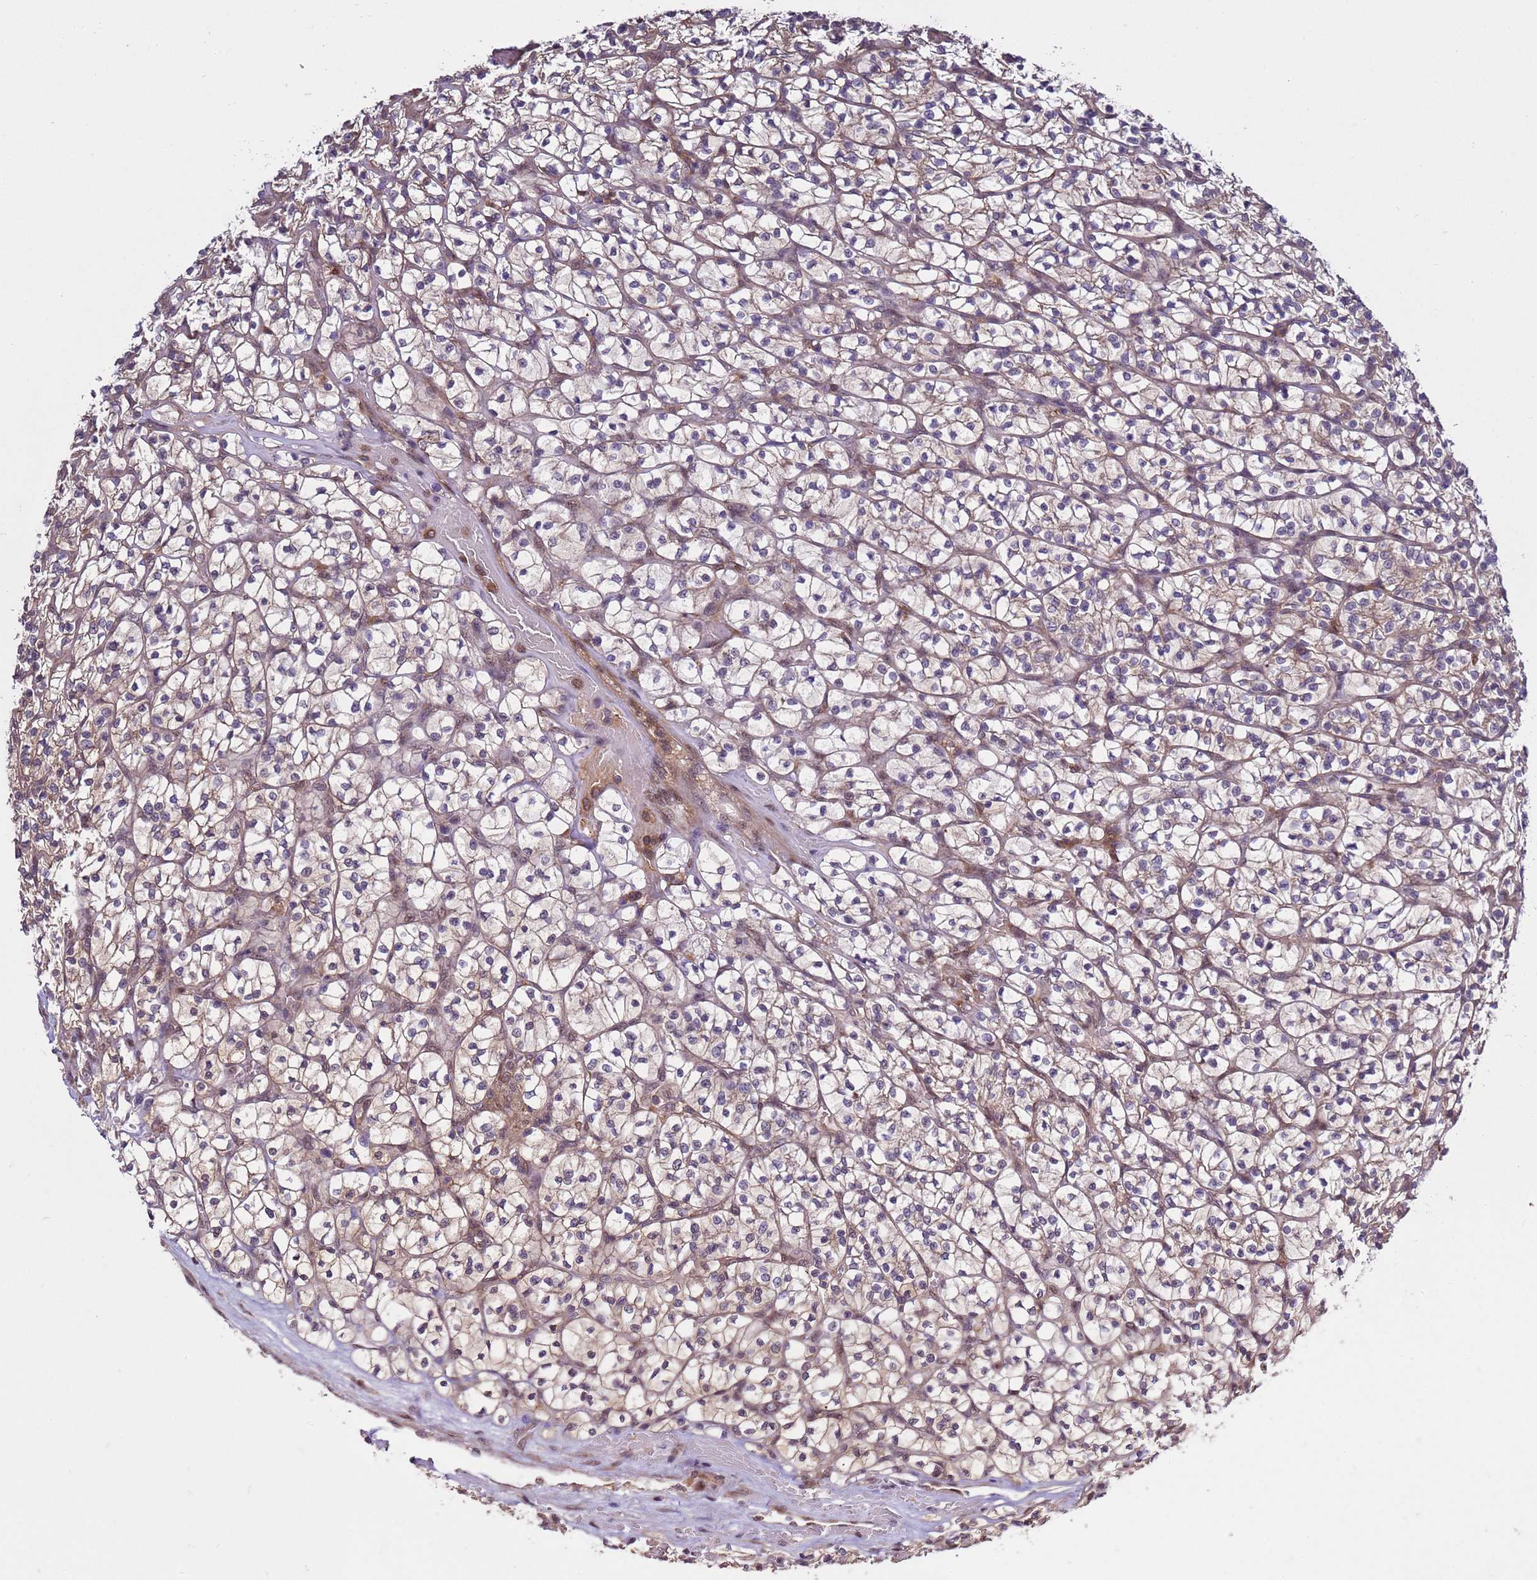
{"staining": {"intensity": "weak", "quantity": "25%-75%", "location": "cytoplasmic/membranous"}, "tissue": "renal cancer", "cell_type": "Tumor cells", "image_type": "cancer", "snomed": [{"axis": "morphology", "description": "Adenocarcinoma, NOS"}, {"axis": "topography", "description": "Kidney"}], "caption": "IHC (DAB) staining of renal cancer (adenocarcinoma) demonstrates weak cytoplasmic/membranous protein positivity in about 25%-75% of tumor cells.", "gene": "GEN1", "patient": {"sex": "female", "age": 64}}